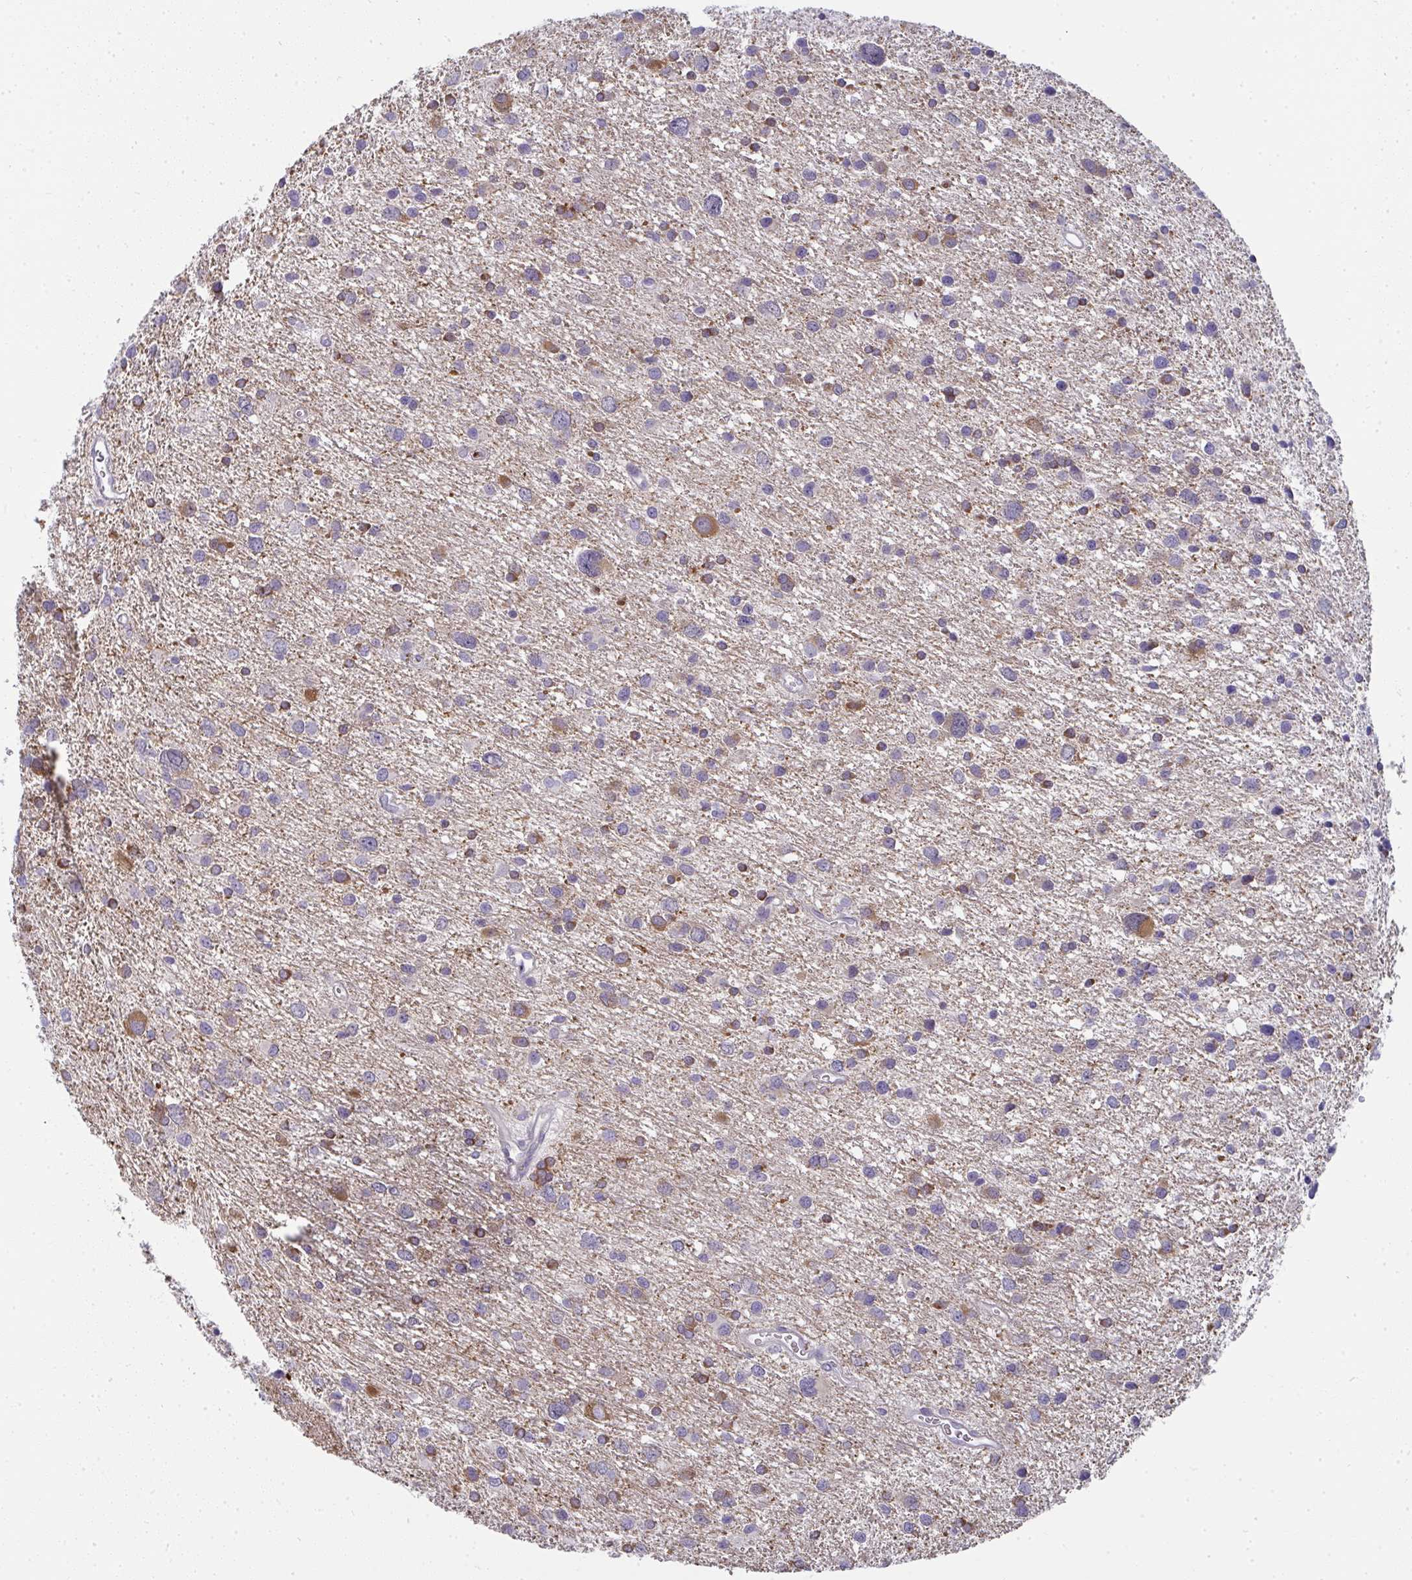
{"staining": {"intensity": "moderate", "quantity": "<25%", "location": "cytoplasmic/membranous"}, "tissue": "glioma", "cell_type": "Tumor cells", "image_type": "cancer", "snomed": [{"axis": "morphology", "description": "Glioma, malignant, Low grade"}, {"axis": "topography", "description": "Brain"}], "caption": "Immunohistochemical staining of malignant glioma (low-grade) shows low levels of moderate cytoplasmic/membranous protein staining in approximately <25% of tumor cells.", "gene": "SHB", "patient": {"sex": "female", "age": 55}}